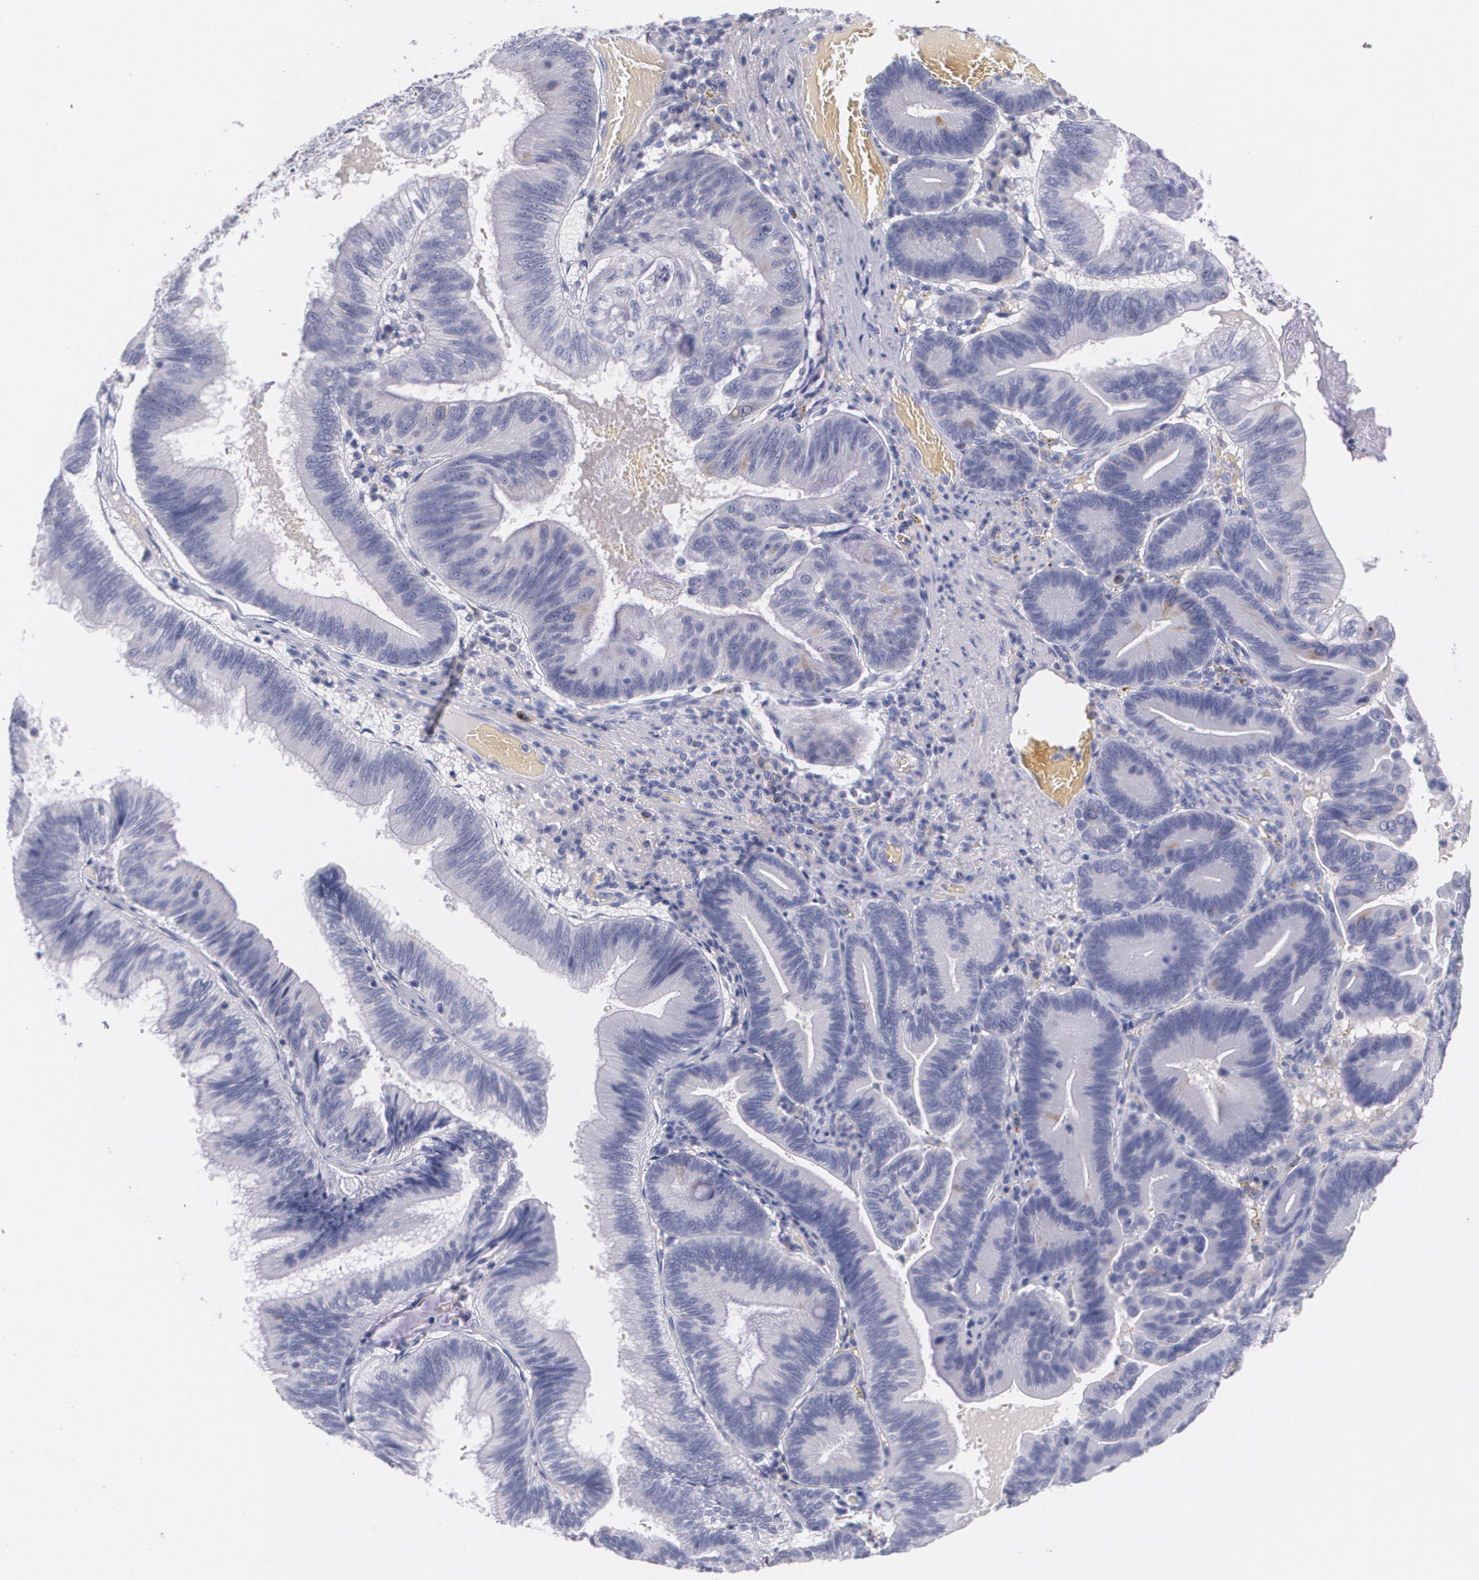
{"staining": {"intensity": "weak", "quantity": "<25%", "location": "cytoplasmic/membranous"}, "tissue": "pancreatic cancer", "cell_type": "Tumor cells", "image_type": "cancer", "snomed": [{"axis": "morphology", "description": "Adenocarcinoma, NOS"}, {"axis": "topography", "description": "Pancreas"}], "caption": "This micrograph is of pancreatic cancer stained with immunohistochemistry (IHC) to label a protein in brown with the nuclei are counter-stained blue. There is no positivity in tumor cells.", "gene": "HMMR", "patient": {"sex": "male", "age": 82}}